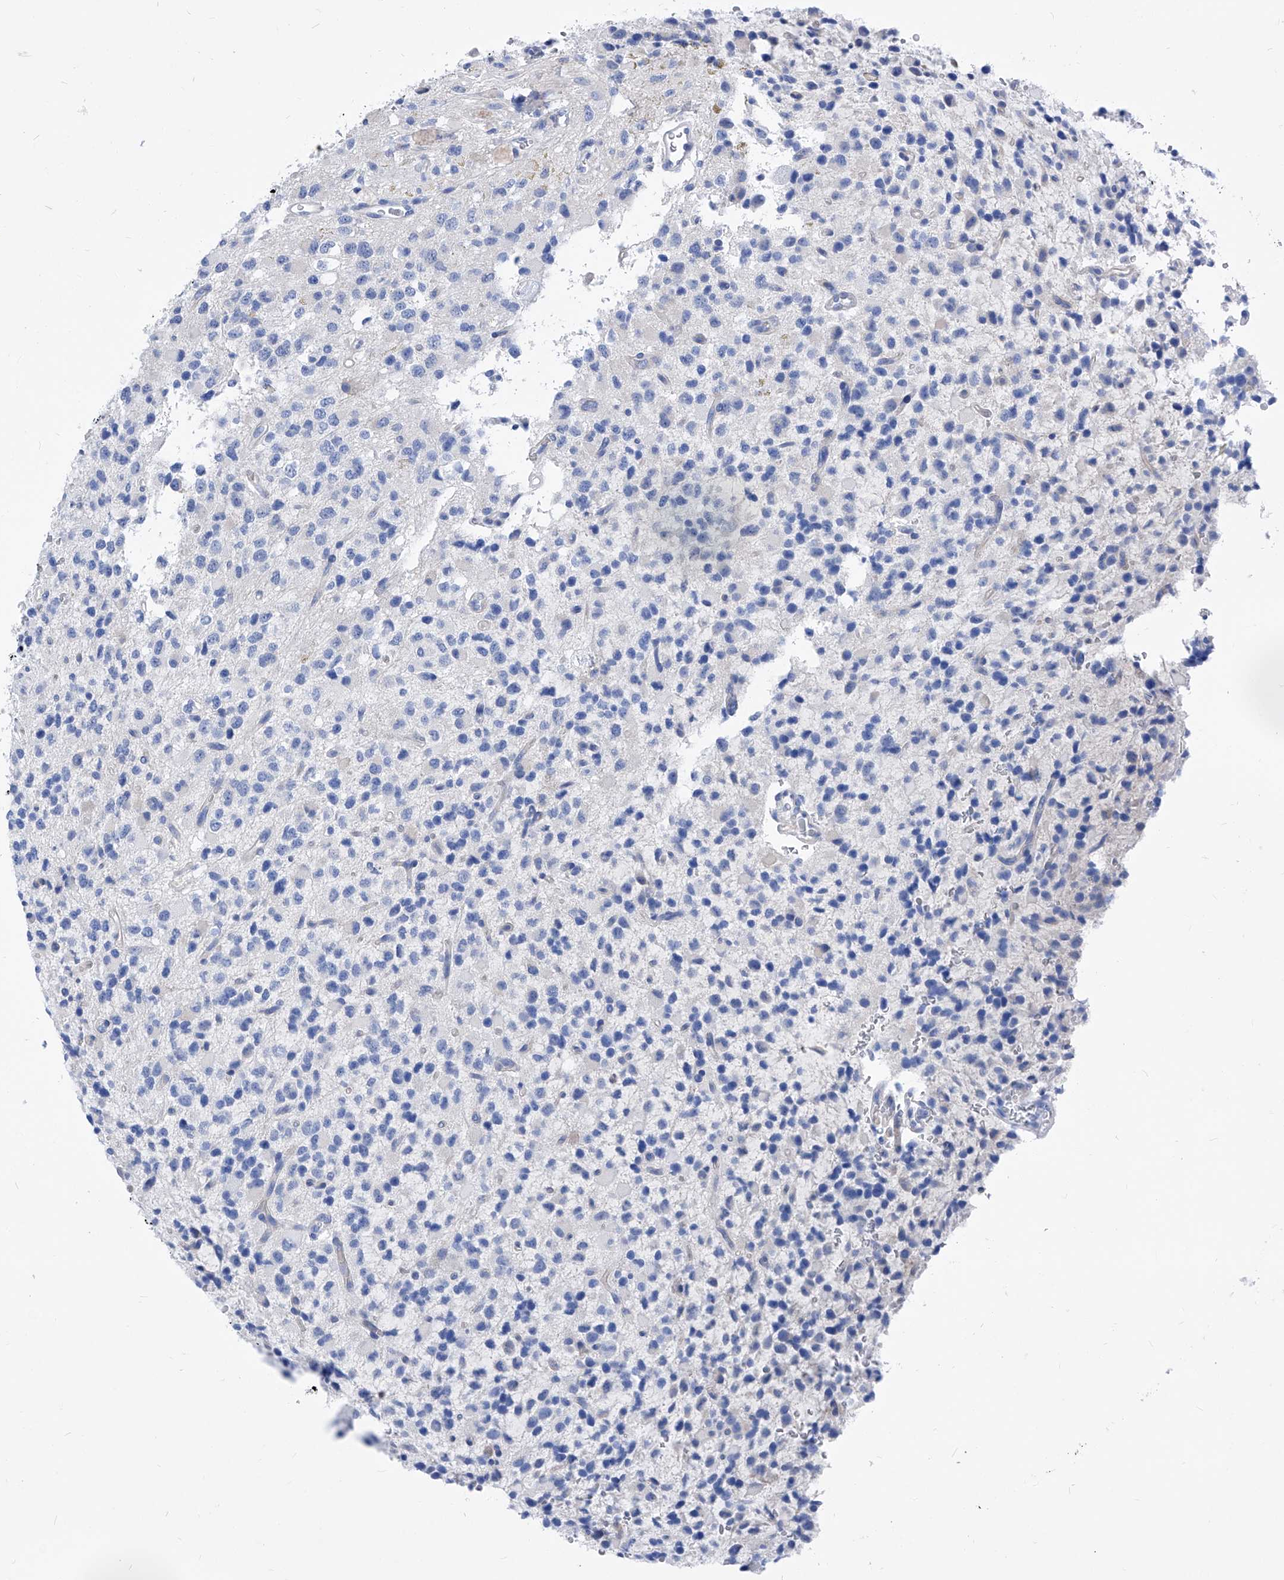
{"staining": {"intensity": "negative", "quantity": "none", "location": "none"}, "tissue": "glioma", "cell_type": "Tumor cells", "image_type": "cancer", "snomed": [{"axis": "morphology", "description": "Glioma, malignant, High grade"}, {"axis": "topography", "description": "Brain"}], "caption": "Photomicrograph shows no protein positivity in tumor cells of glioma tissue. Brightfield microscopy of immunohistochemistry (IHC) stained with DAB (brown) and hematoxylin (blue), captured at high magnification.", "gene": "XPNPEP1", "patient": {"sex": "male", "age": 34}}